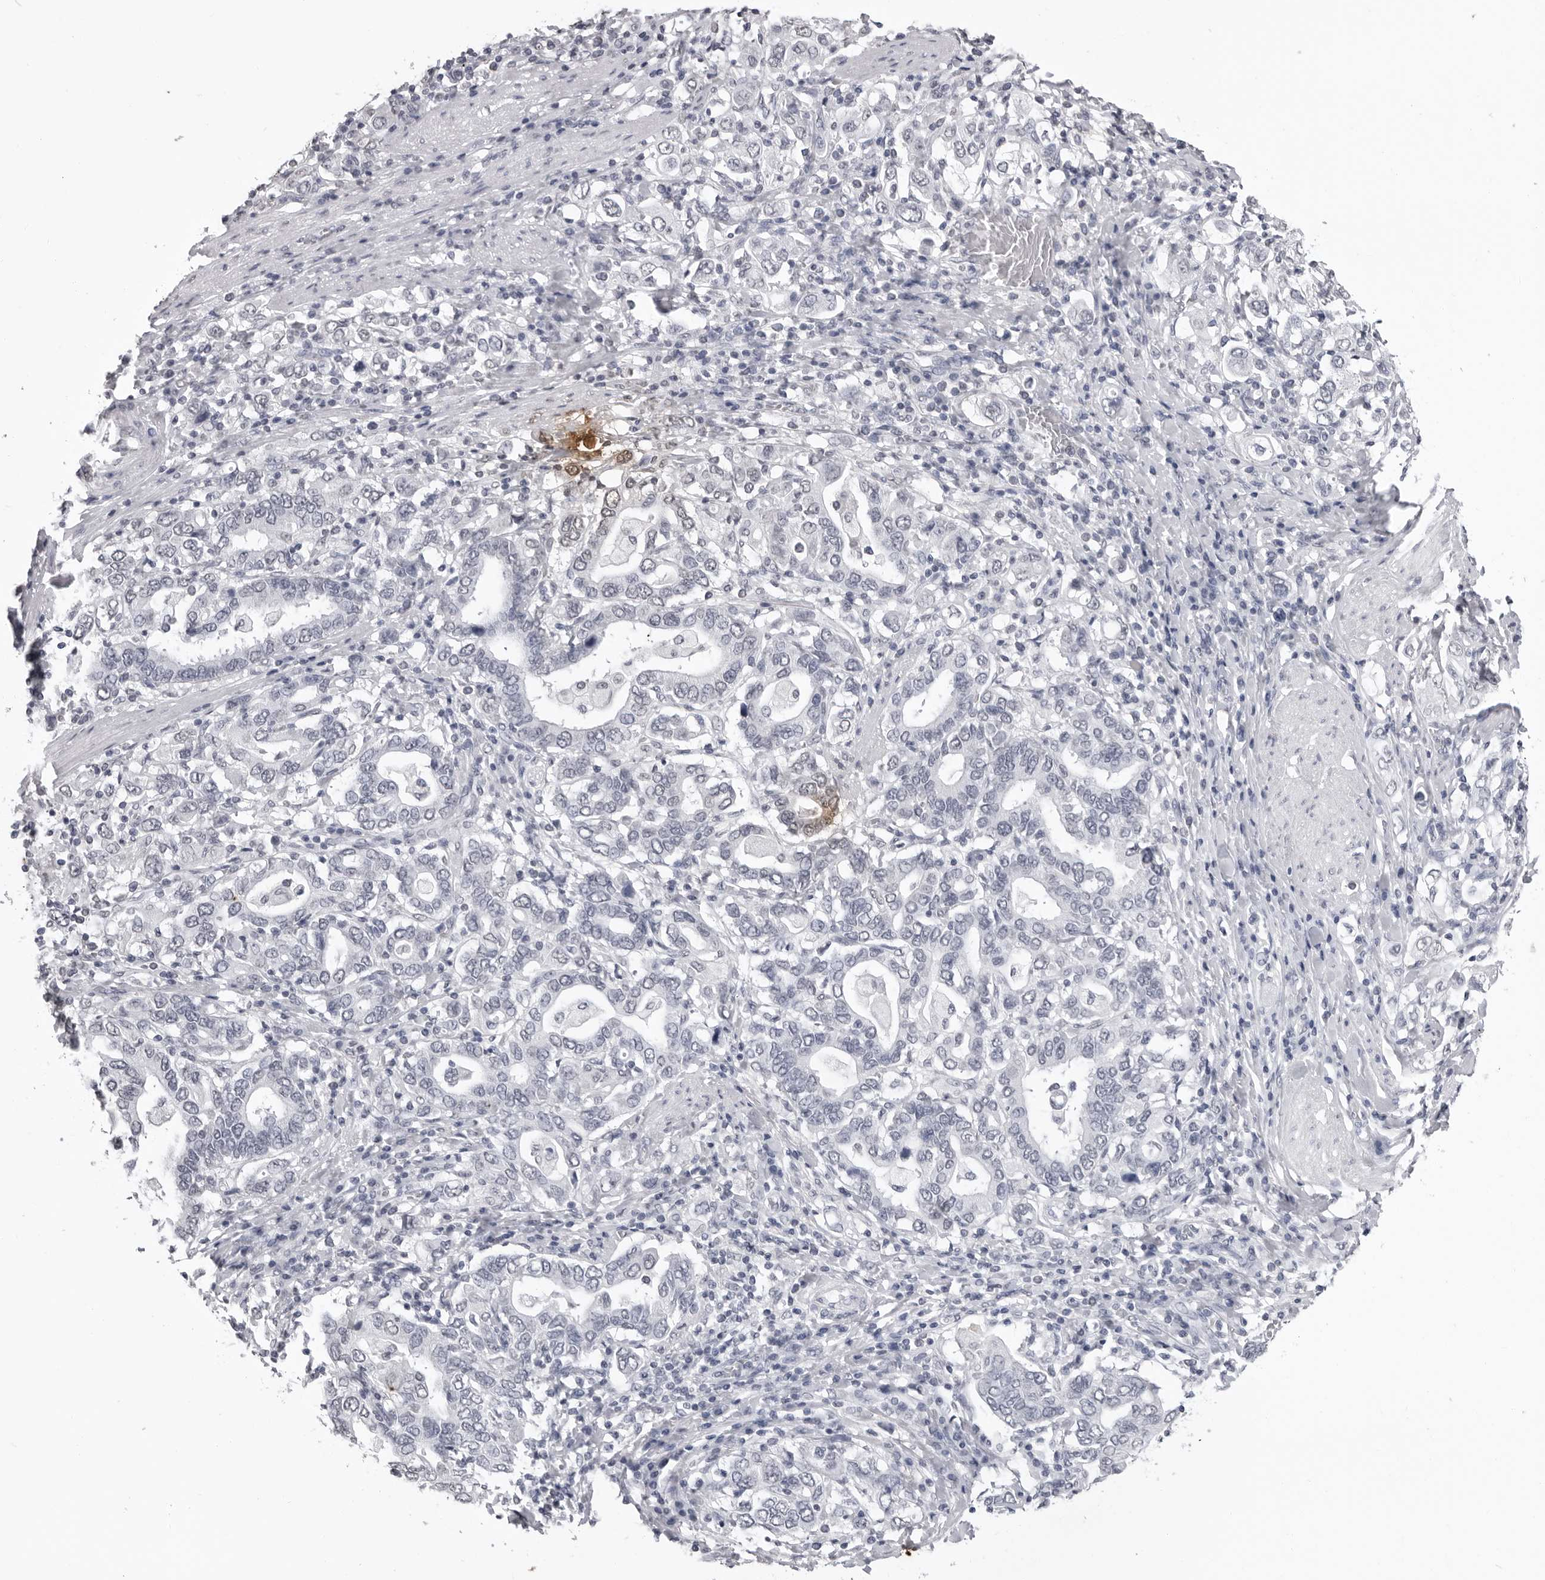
{"staining": {"intensity": "negative", "quantity": "none", "location": "none"}, "tissue": "stomach cancer", "cell_type": "Tumor cells", "image_type": "cancer", "snomed": [{"axis": "morphology", "description": "Adenocarcinoma, NOS"}, {"axis": "topography", "description": "Stomach, upper"}], "caption": "Stomach cancer (adenocarcinoma) stained for a protein using immunohistochemistry (IHC) shows no staining tumor cells.", "gene": "HEPACAM", "patient": {"sex": "male", "age": 62}}